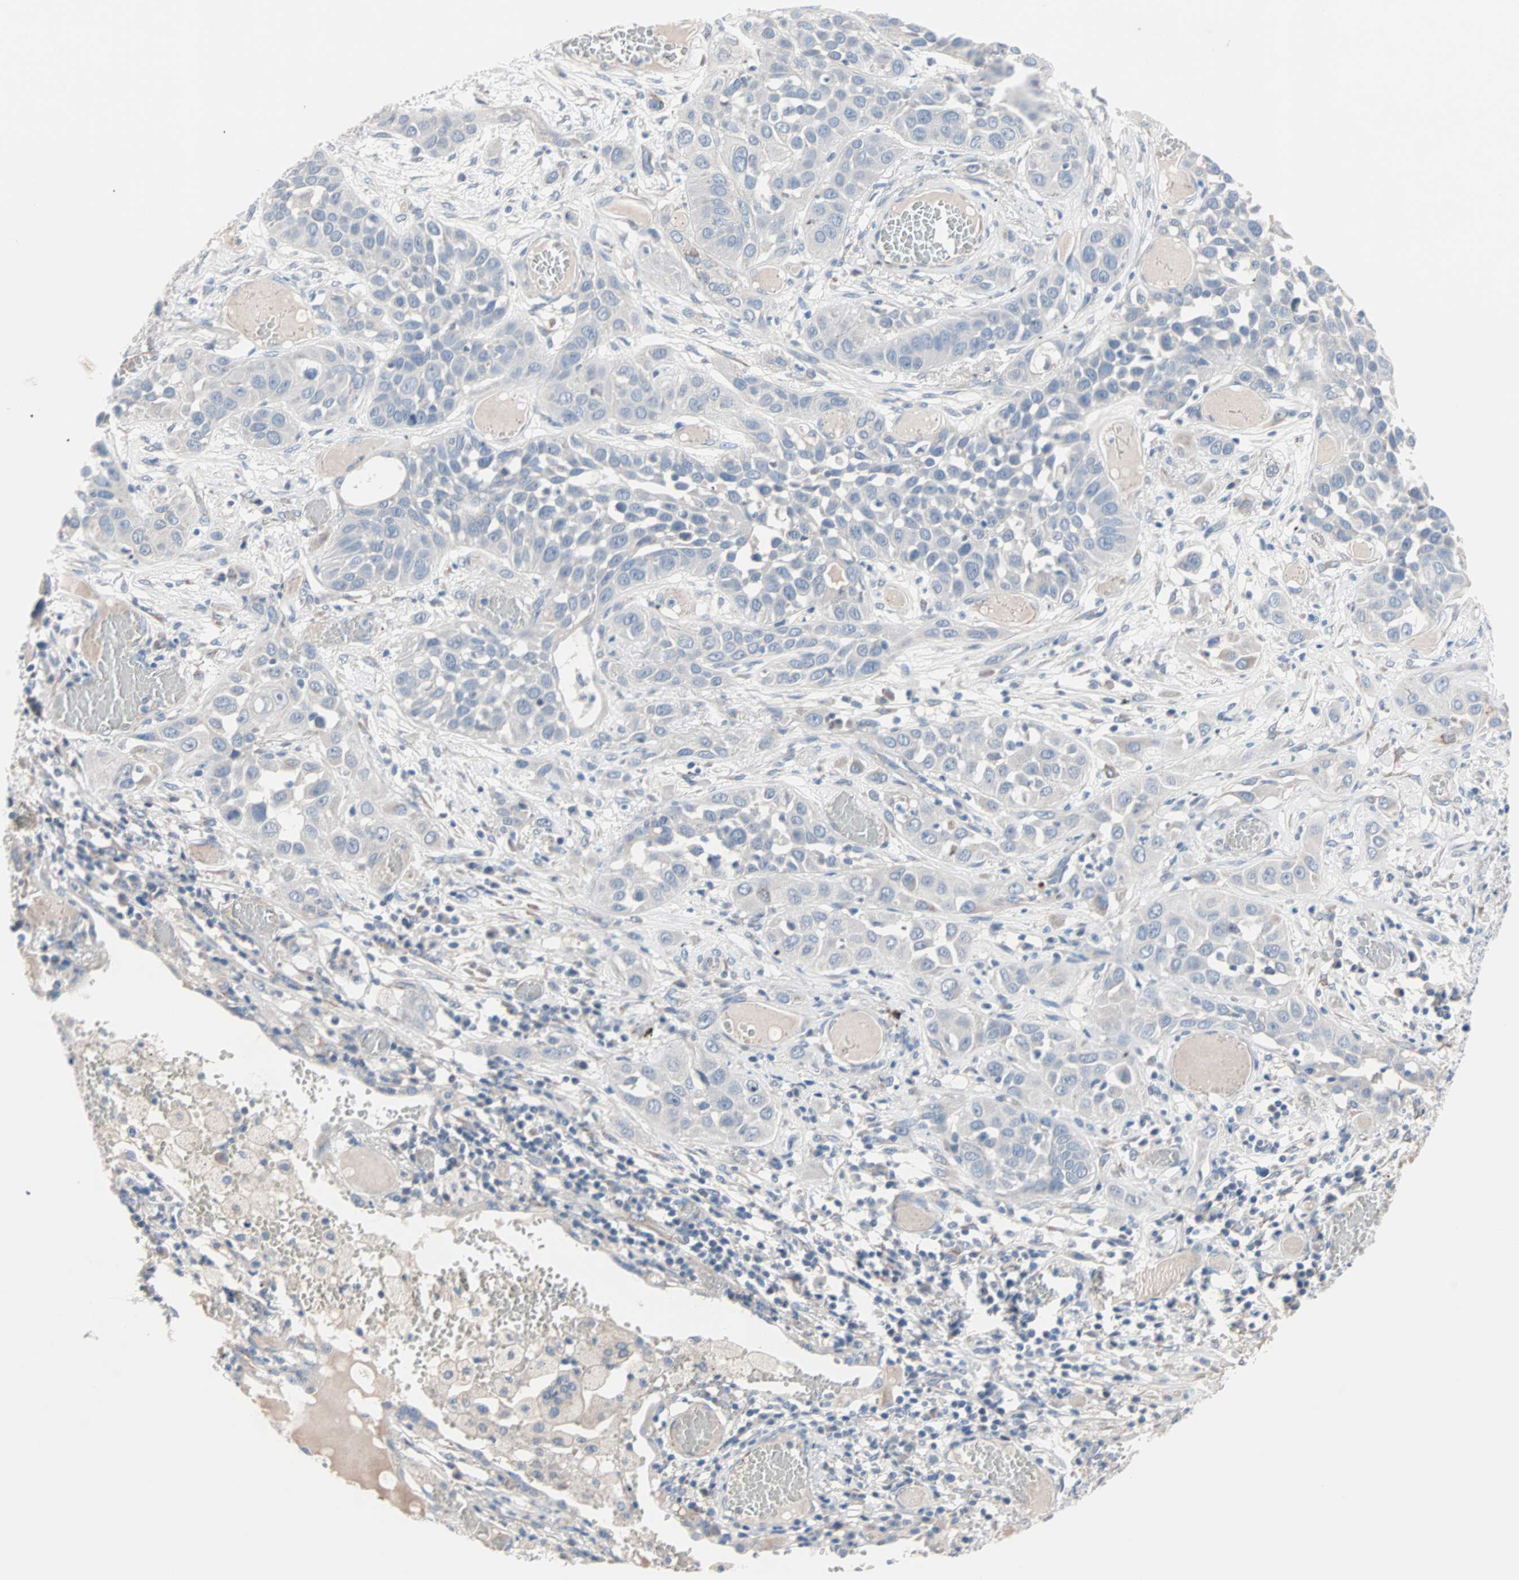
{"staining": {"intensity": "negative", "quantity": "none", "location": "none"}, "tissue": "lung cancer", "cell_type": "Tumor cells", "image_type": "cancer", "snomed": [{"axis": "morphology", "description": "Squamous cell carcinoma, NOS"}, {"axis": "topography", "description": "Lung"}], "caption": "Lung squamous cell carcinoma was stained to show a protein in brown. There is no significant positivity in tumor cells.", "gene": "ULBP1", "patient": {"sex": "male", "age": 71}}